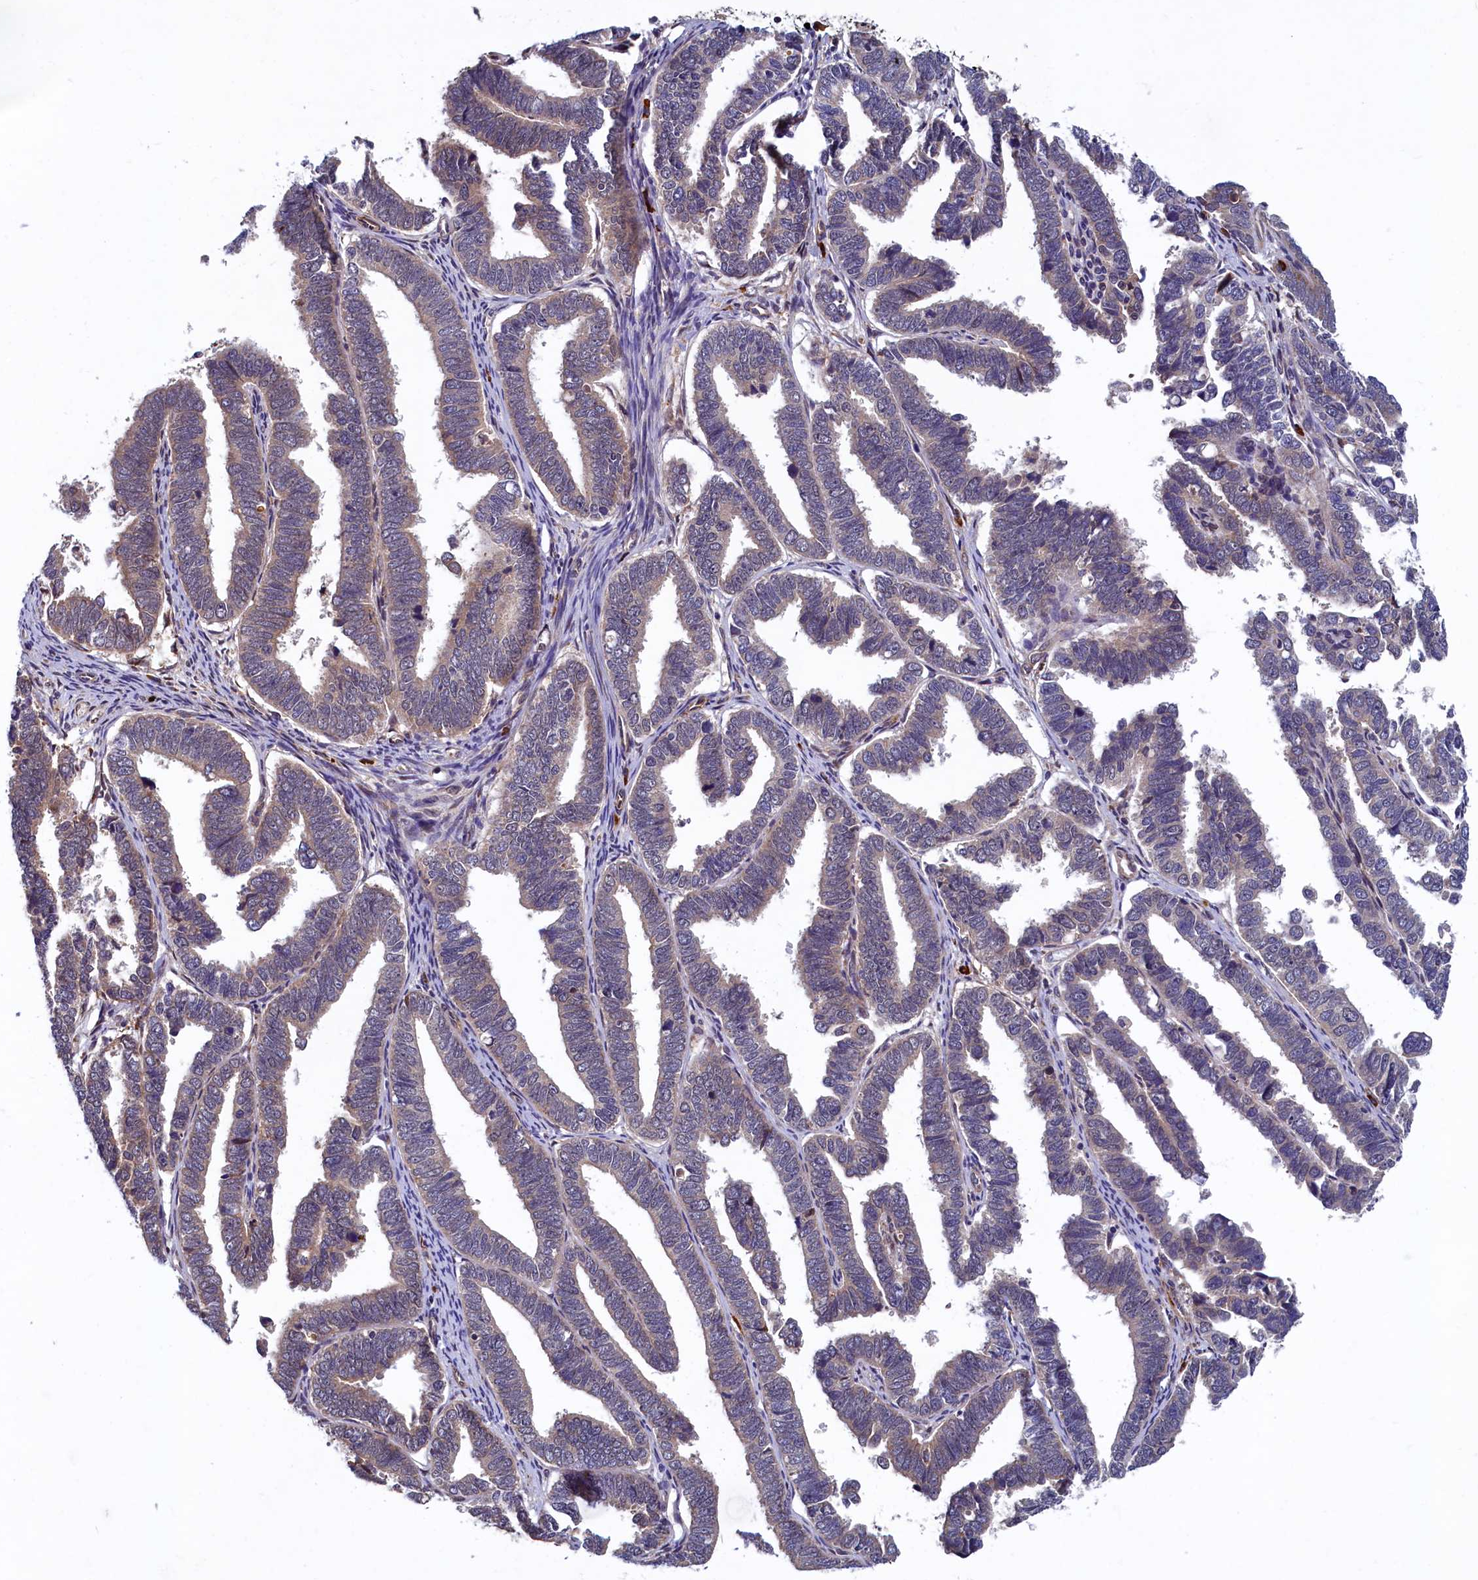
{"staining": {"intensity": "weak", "quantity": "<25%", "location": "cytoplasmic/membranous"}, "tissue": "endometrial cancer", "cell_type": "Tumor cells", "image_type": "cancer", "snomed": [{"axis": "morphology", "description": "Adenocarcinoma, NOS"}, {"axis": "topography", "description": "Endometrium"}], "caption": "This is a image of IHC staining of endometrial cancer (adenocarcinoma), which shows no expression in tumor cells. (Stains: DAB immunohistochemistry (IHC) with hematoxylin counter stain, Microscopy: brightfield microscopy at high magnification).", "gene": "SLC16A14", "patient": {"sex": "female", "age": 75}}